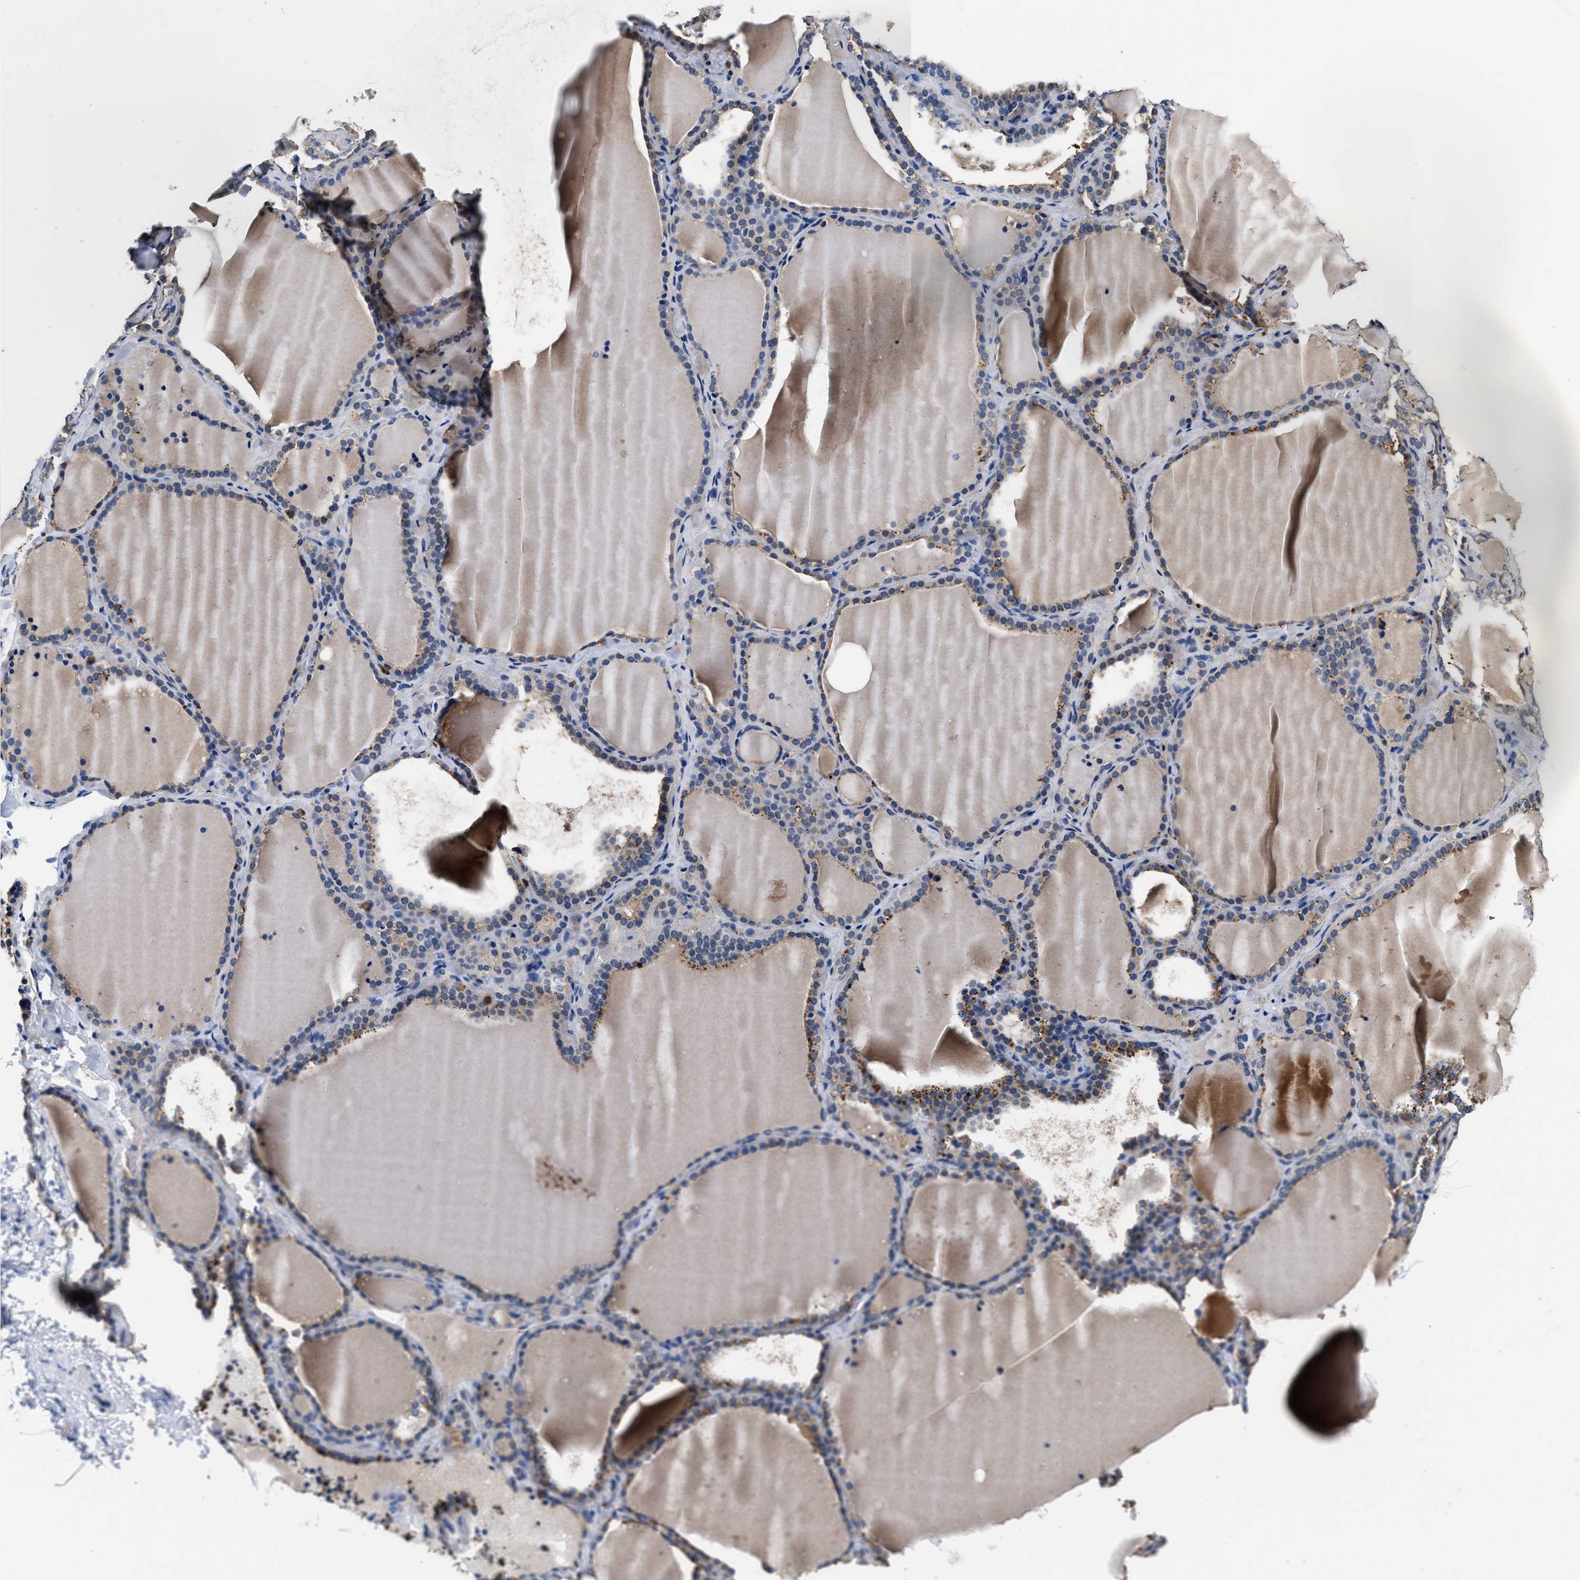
{"staining": {"intensity": "moderate", "quantity": ">75%", "location": "cytoplasmic/membranous"}, "tissue": "thyroid gland", "cell_type": "Glandular cells", "image_type": "normal", "snomed": [{"axis": "morphology", "description": "Normal tissue, NOS"}, {"axis": "topography", "description": "Thyroid gland"}], "caption": "Unremarkable thyroid gland reveals moderate cytoplasmic/membranous staining in approximately >75% of glandular cells, visualized by immunohistochemistry.", "gene": "ACLY", "patient": {"sex": "female", "age": 22}}